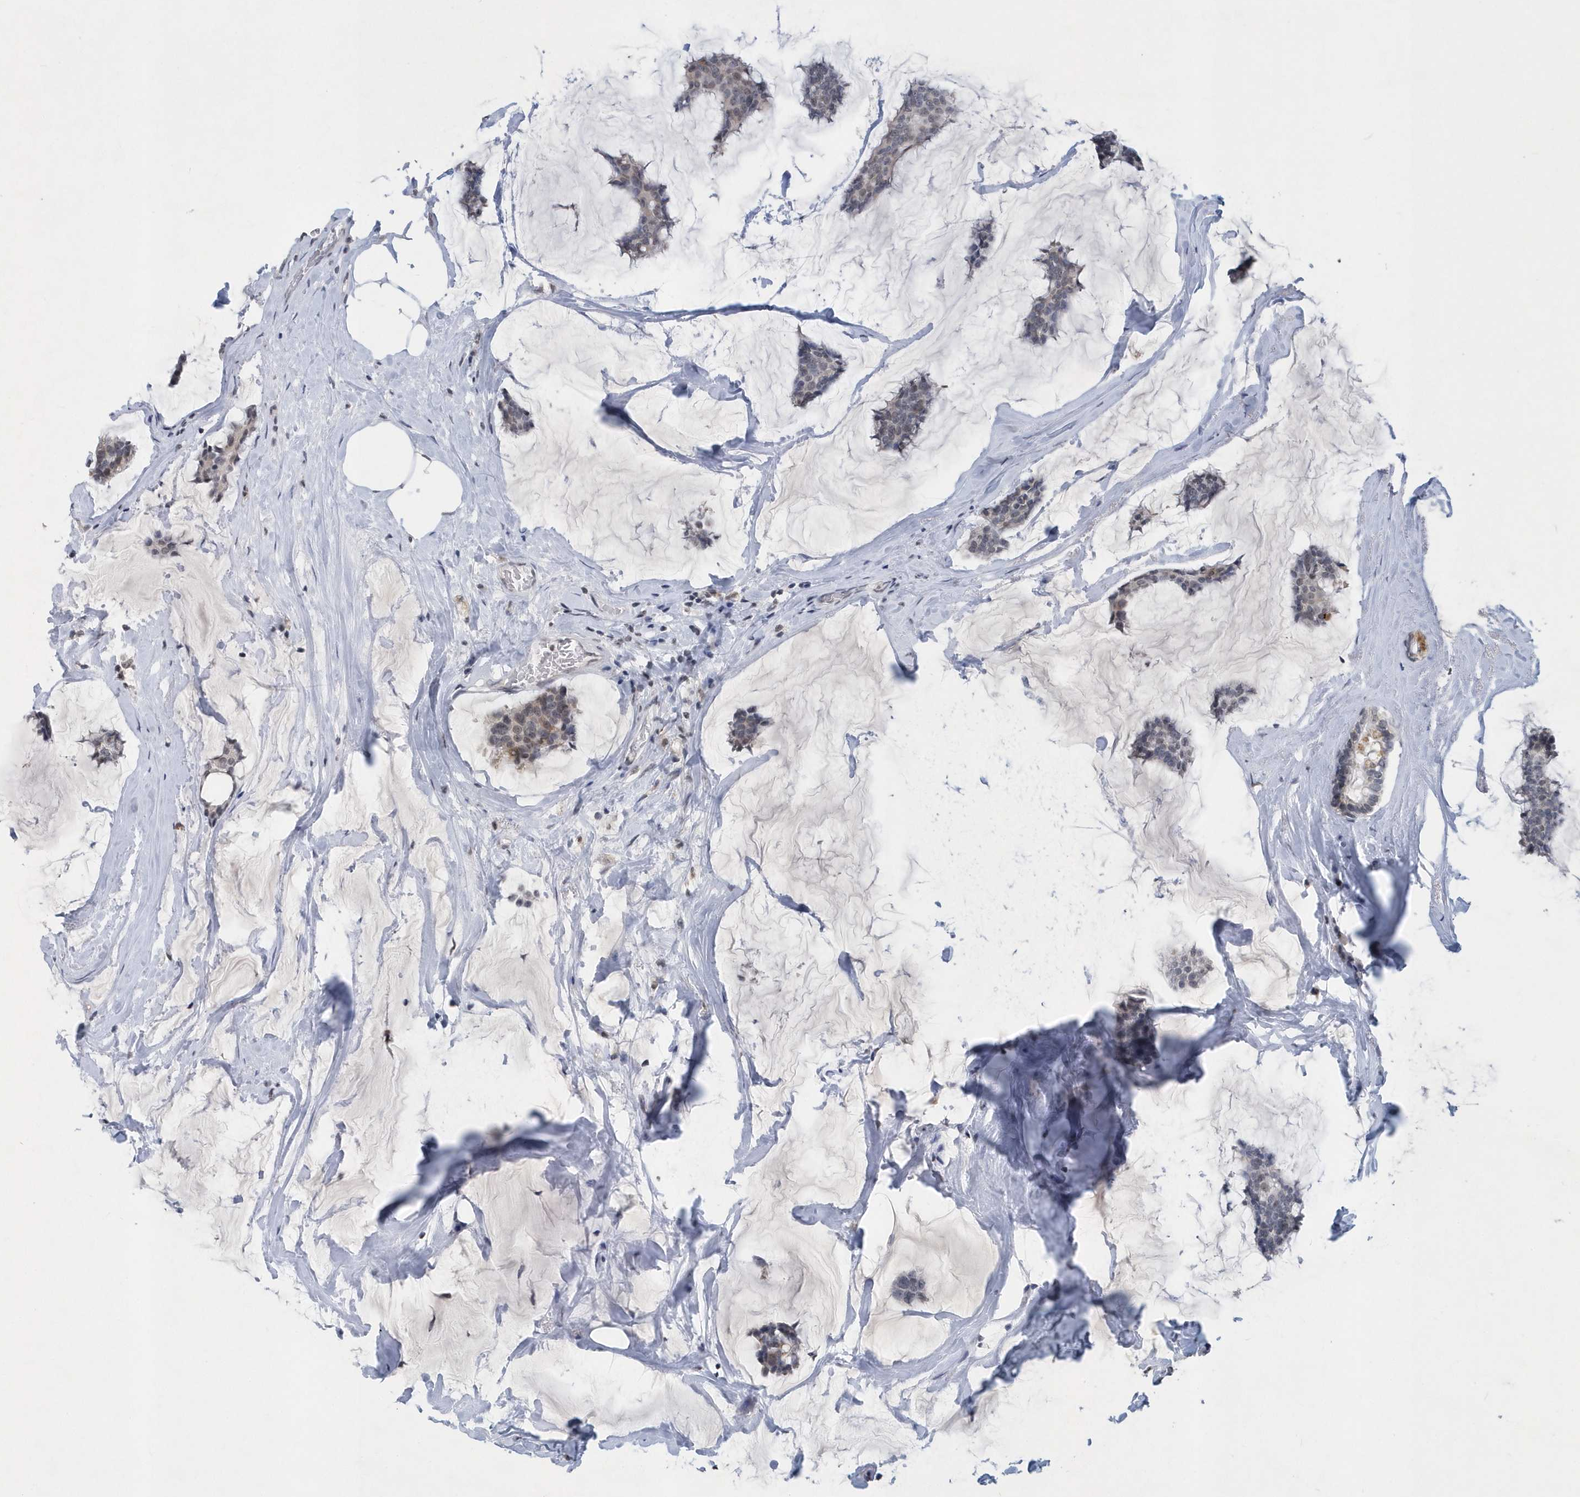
{"staining": {"intensity": "weak", "quantity": "<25%", "location": "nuclear"}, "tissue": "breast cancer", "cell_type": "Tumor cells", "image_type": "cancer", "snomed": [{"axis": "morphology", "description": "Duct carcinoma"}, {"axis": "topography", "description": "Breast"}], "caption": "Breast cancer (intraductal carcinoma) stained for a protein using IHC displays no staining tumor cells.", "gene": "VWA5B2", "patient": {"sex": "female", "age": 93}}